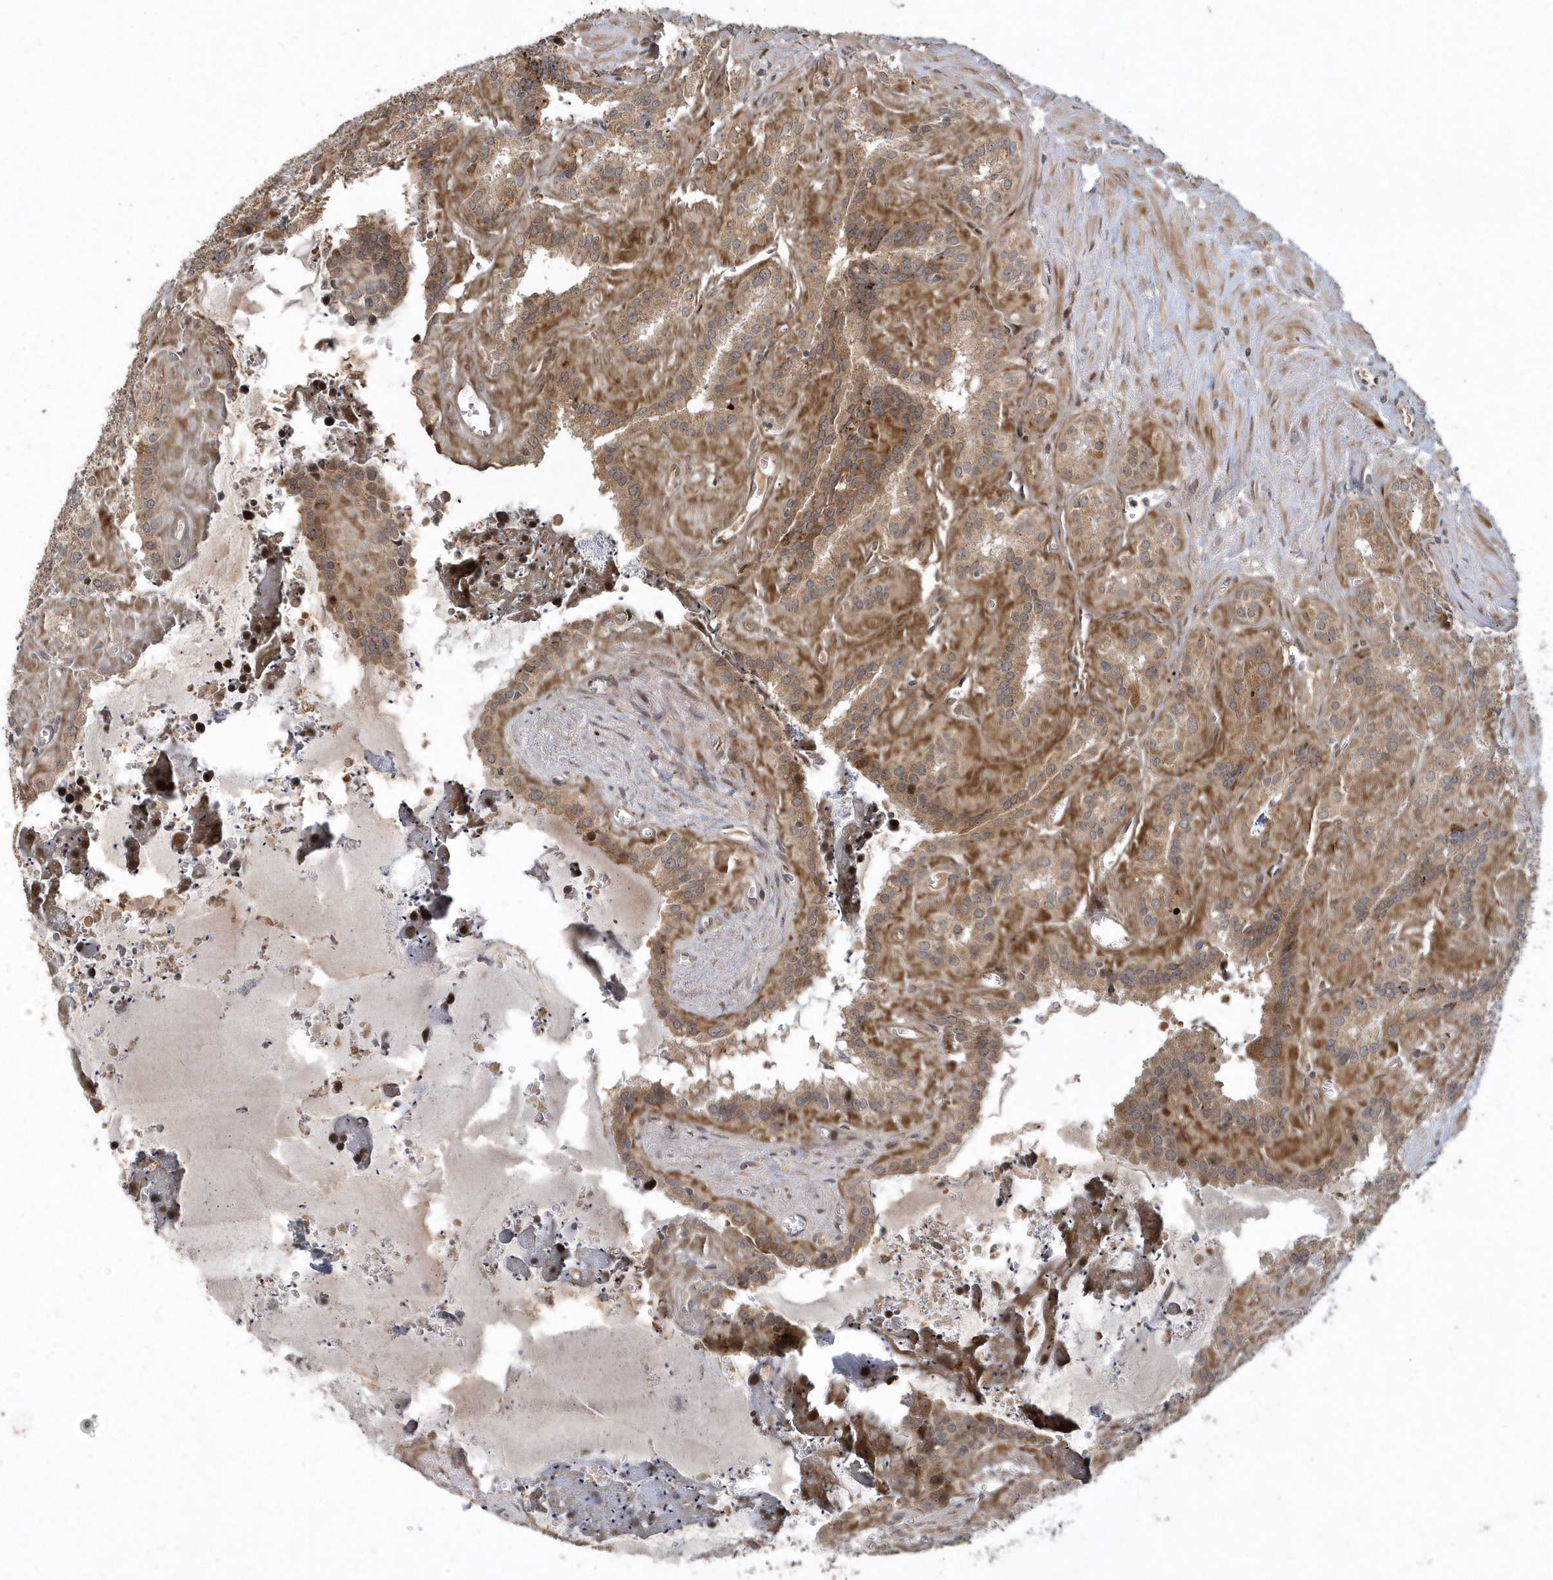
{"staining": {"intensity": "moderate", "quantity": ">75%", "location": "cytoplasmic/membranous"}, "tissue": "seminal vesicle", "cell_type": "Glandular cells", "image_type": "normal", "snomed": [{"axis": "morphology", "description": "Normal tissue, NOS"}, {"axis": "topography", "description": "Prostate"}, {"axis": "topography", "description": "Seminal veicle"}], "caption": "Immunohistochemistry (IHC) image of unremarkable seminal vesicle stained for a protein (brown), which demonstrates medium levels of moderate cytoplasmic/membranous positivity in about >75% of glandular cells.", "gene": "TRAIP", "patient": {"sex": "male", "age": 59}}